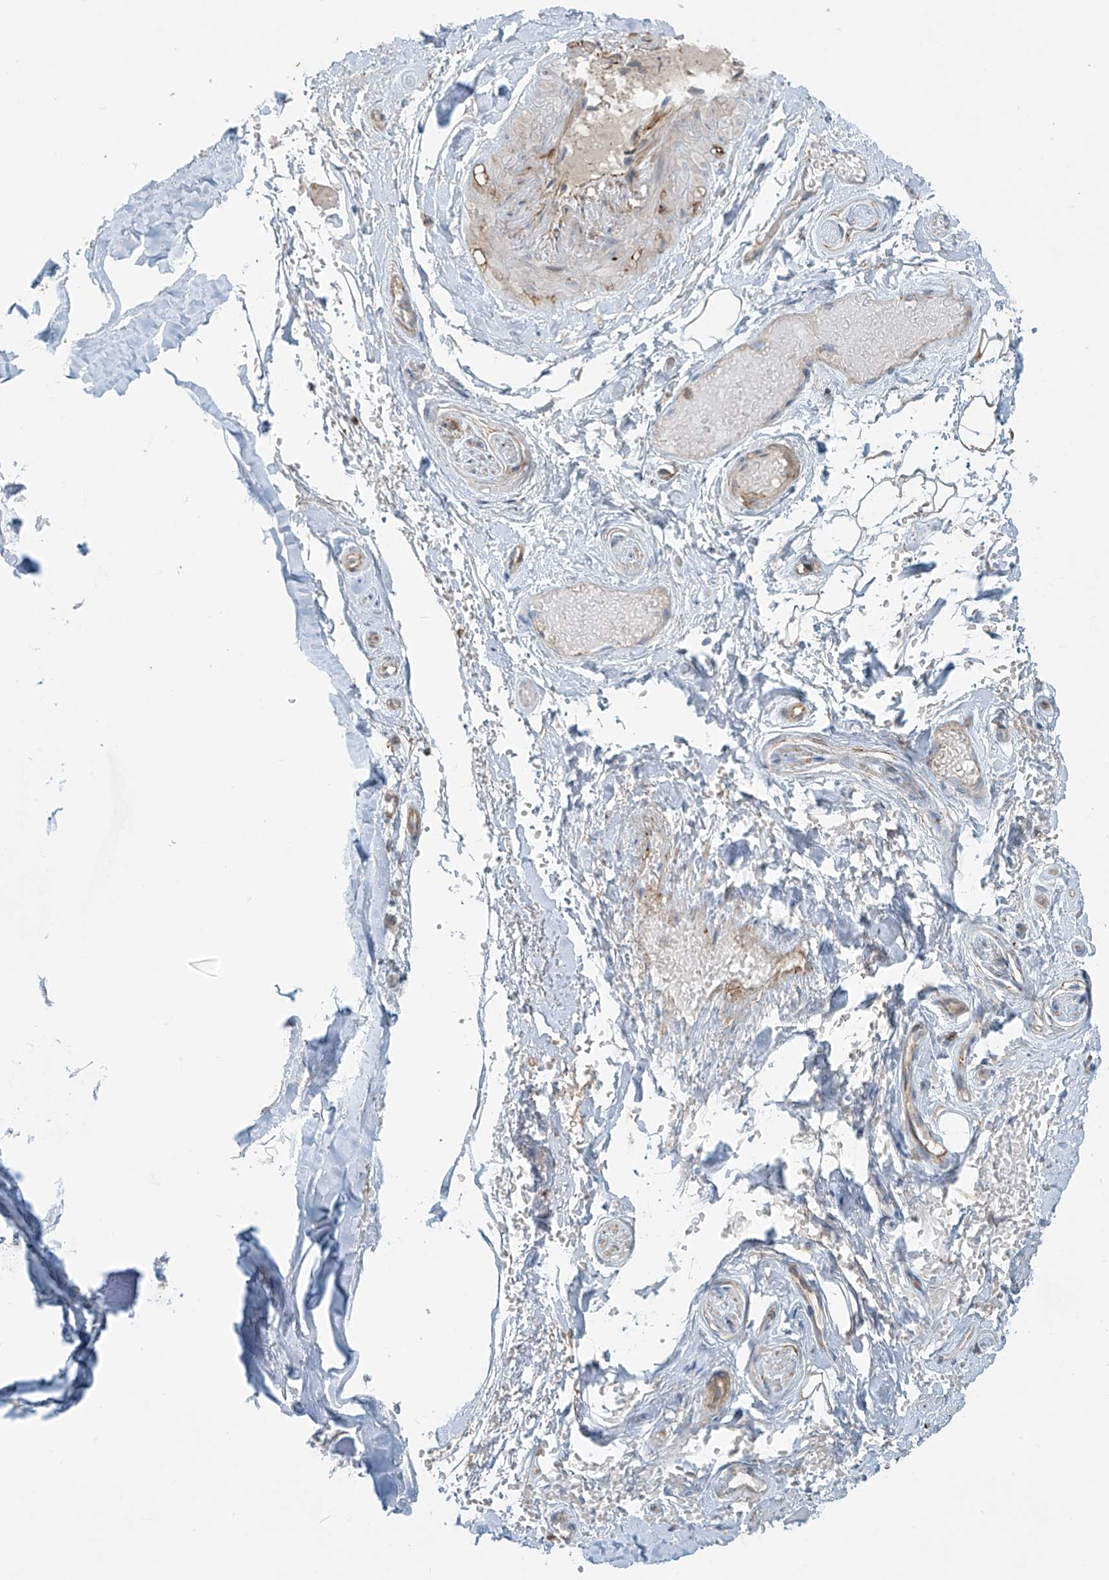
{"staining": {"intensity": "negative", "quantity": "none", "location": "none"}, "tissue": "adipose tissue", "cell_type": "Adipocytes", "image_type": "normal", "snomed": [{"axis": "morphology", "description": "Normal tissue, NOS"}, {"axis": "morphology", "description": "Basal cell carcinoma"}, {"axis": "topography", "description": "Skin"}], "caption": "Immunohistochemistry of unremarkable adipose tissue exhibits no positivity in adipocytes.", "gene": "SLC9A2", "patient": {"sex": "female", "age": 89}}